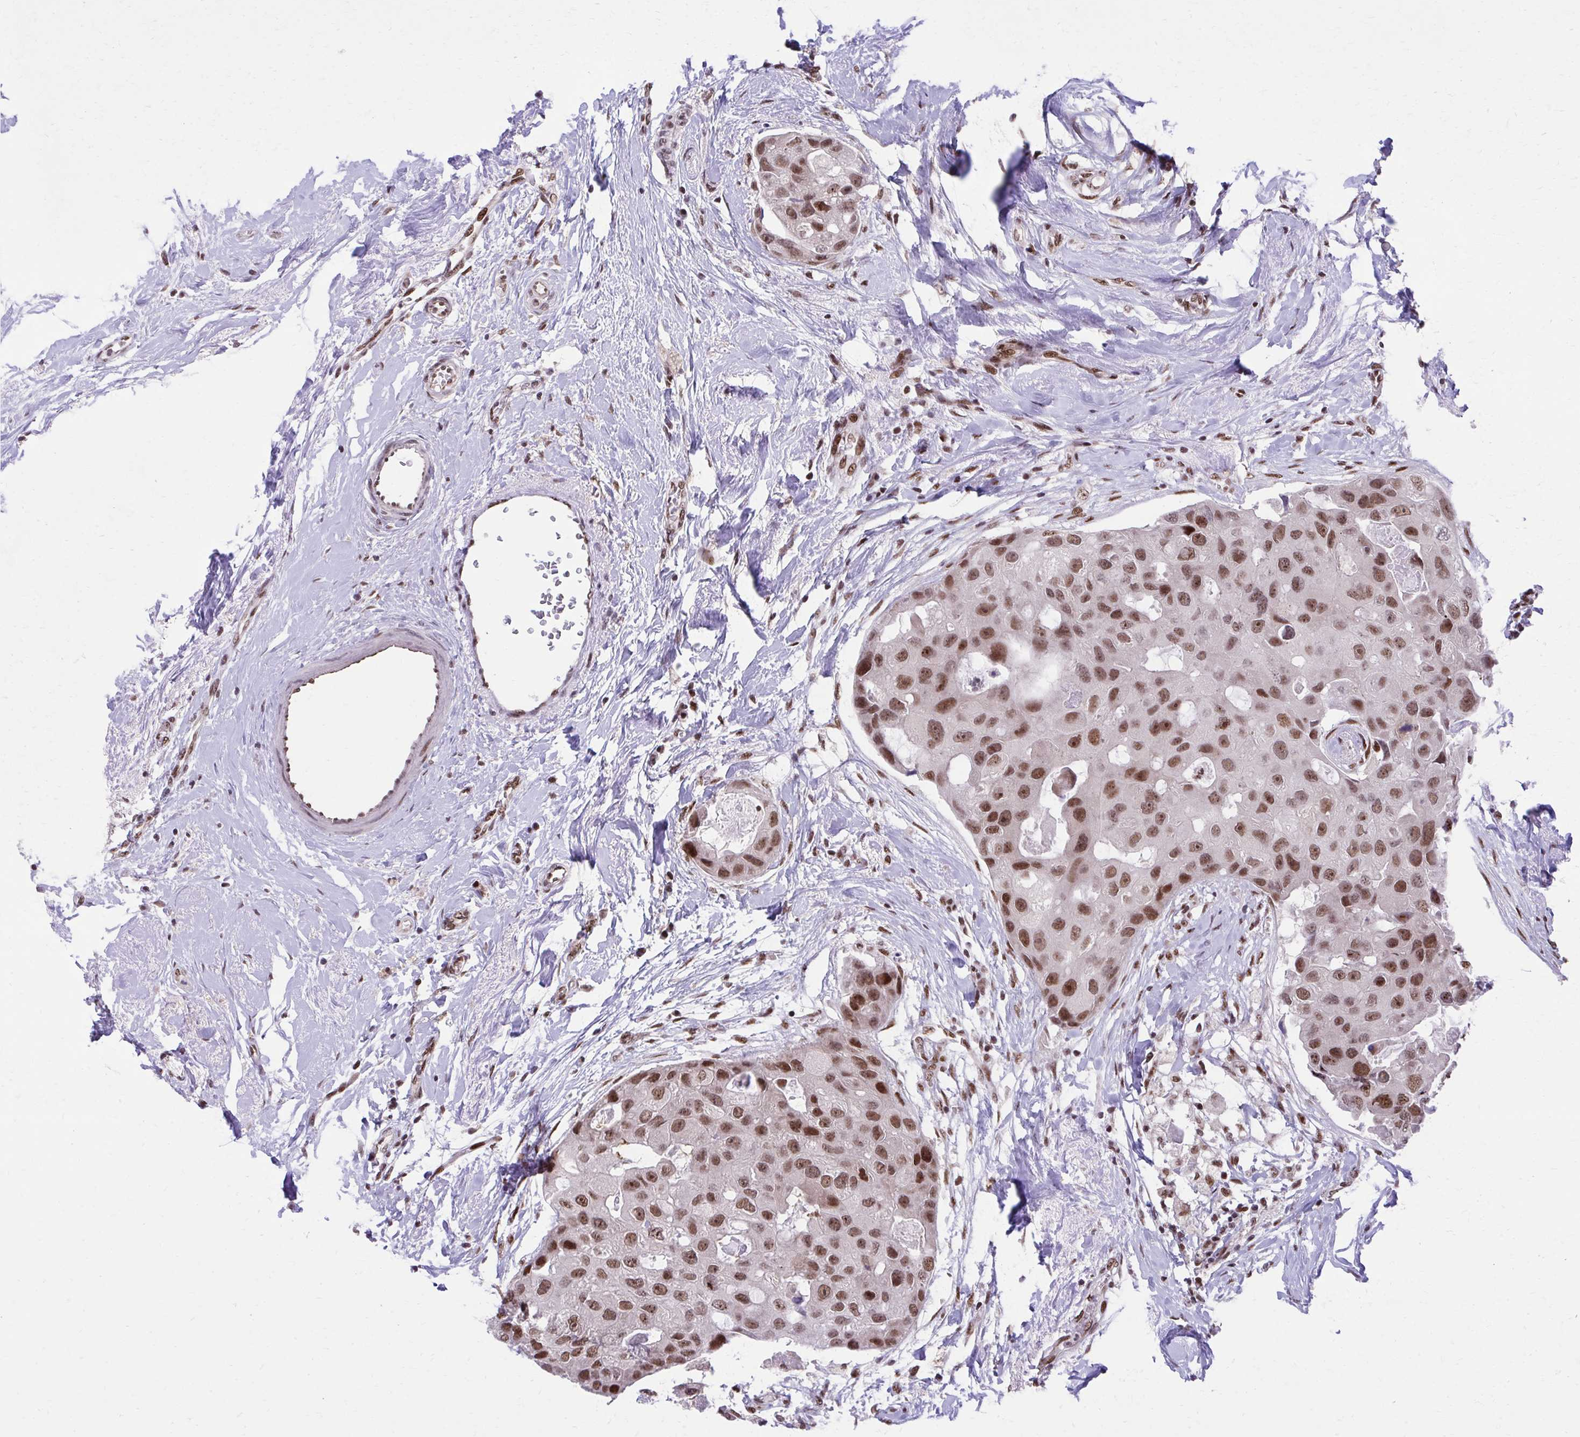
{"staining": {"intensity": "moderate", "quantity": ">75%", "location": "nuclear"}, "tissue": "breast cancer", "cell_type": "Tumor cells", "image_type": "cancer", "snomed": [{"axis": "morphology", "description": "Duct carcinoma"}, {"axis": "topography", "description": "Breast"}], "caption": "High-magnification brightfield microscopy of breast cancer (infiltrating ductal carcinoma) stained with DAB (3,3'-diaminobenzidine) (brown) and counterstained with hematoxylin (blue). tumor cells exhibit moderate nuclear expression is present in about>75% of cells. (DAB (3,3'-diaminobenzidine) = brown stain, brightfield microscopy at high magnification).", "gene": "HOXA4", "patient": {"sex": "female", "age": 43}}